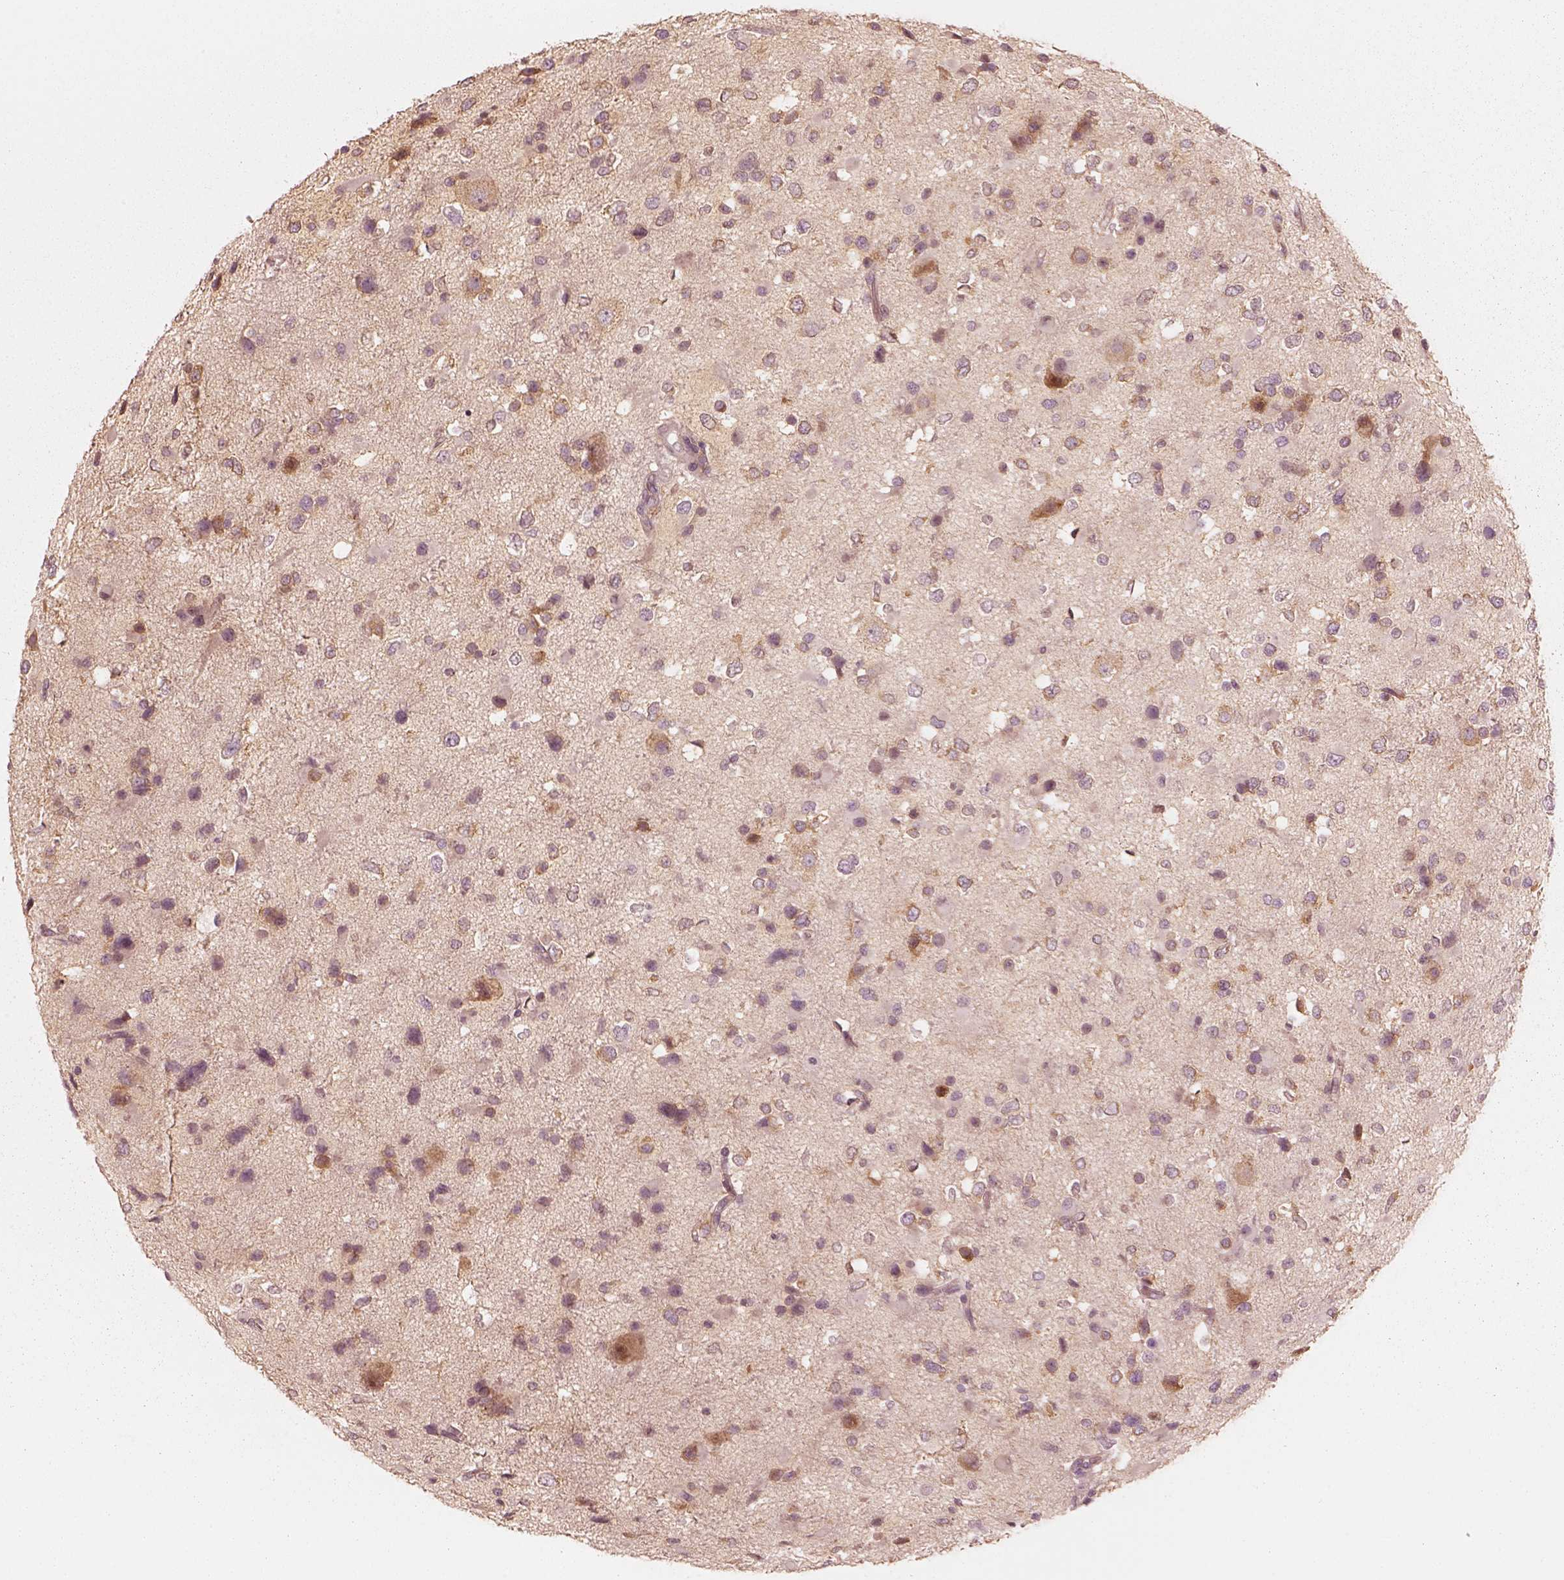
{"staining": {"intensity": "moderate", "quantity": "<25%", "location": "cytoplasmic/membranous"}, "tissue": "glioma", "cell_type": "Tumor cells", "image_type": "cancer", "snomed": [{"axis": "morphology", "description": "Glioma, malignant, Low grade"}, {"axis": "topography", "description": "Brain"}], "caption": "DAB (3,3'-diaminobenzidine) immunohistochemical staining of malignant glioma (low-grade) reveals moderate cytoplasmic/membranous protein staining in approximately <25% of tumor cells.", "gene": "CNOT2", "patient": {"sex": "female", "age": 32}}